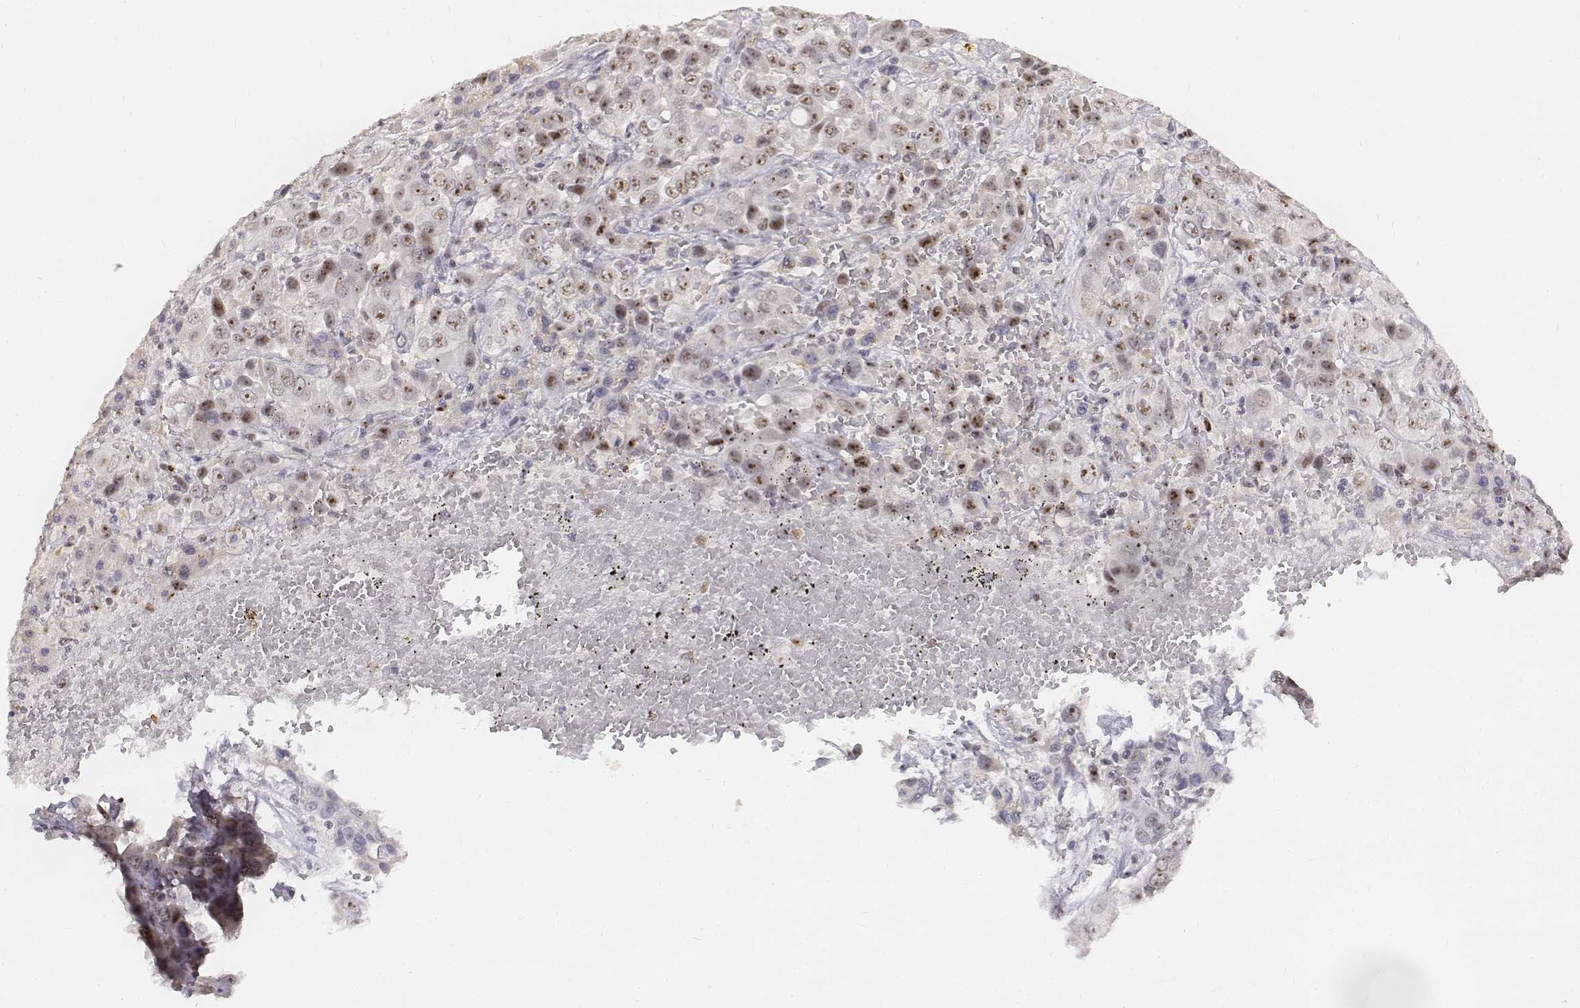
{"staining": {"intensity": "strong", "quantity": ">75%", "location": "nuclear"}, "tissue": "liver cancer", "cell_type": "Tumor cells", "image_type": "cancer", "snomed": [{"axis": "morphology", "description": "Cholangiocarcinoma"}, {"axis": "topography", "description": "Liver"}], "caption": "Human cholangiocarcinoma (liver) stained for a protein (brown) demonstrates strong nuclear positive staining in approximately >75% of tumor cells.", "gene": "PHF6", "patient": {"sex": "female", "age": 52}}